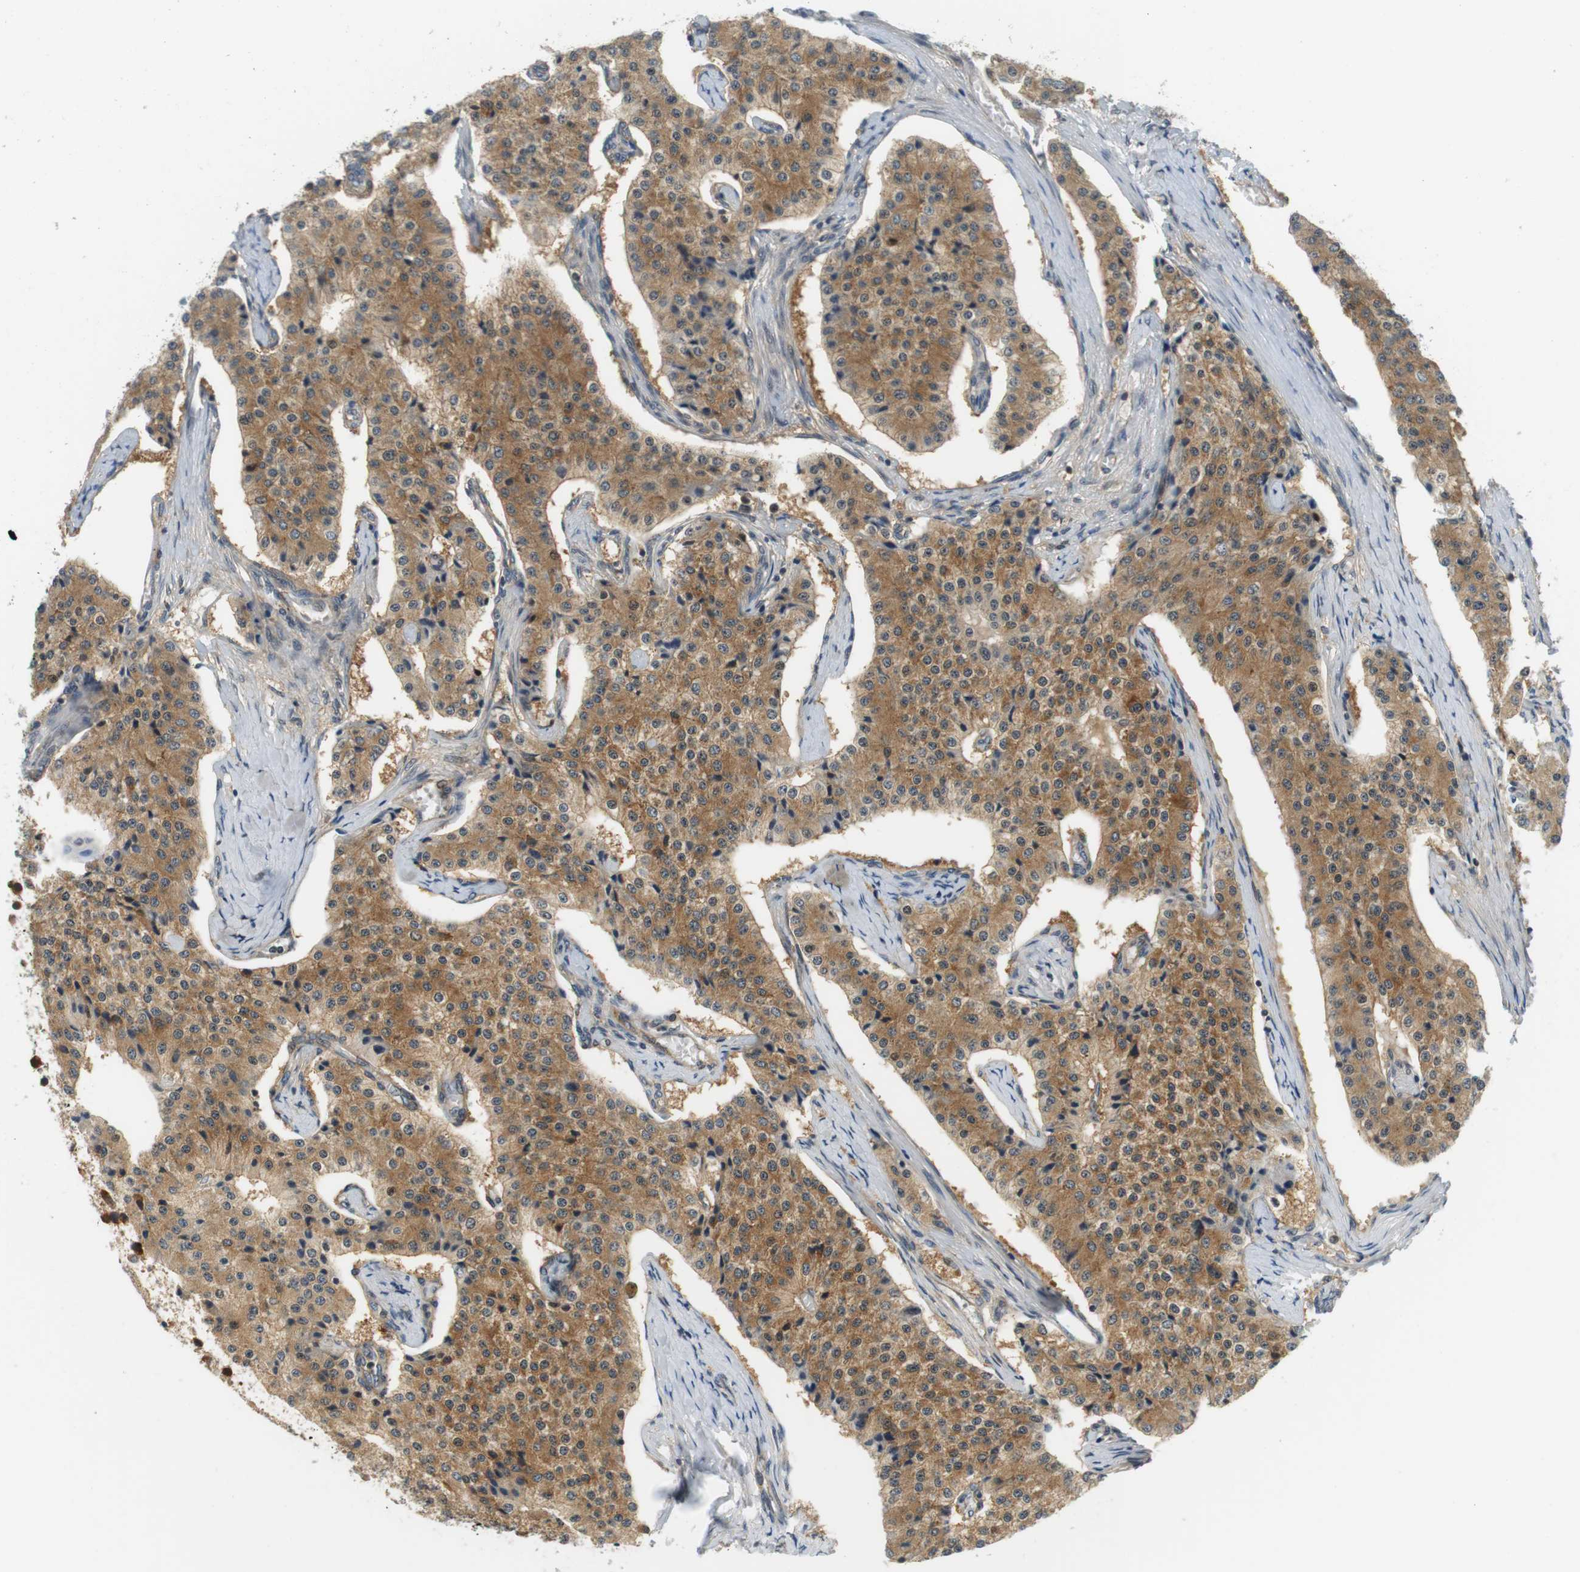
{"staining": {"intensity": "moderate", "quantity": ">75%", "location": "cytoplasmic/membranous"}, "tissue": "carcinoid", "cell_type": "Tumor cells", "image_type": "cancer", "snomed": [{"axis": "morphology", "description": "Carcinoid, malignant, NOS"}, {"axis": "topography", "description": "Colon"}], "caption": "Approximately >75% of tumor cells in human carcinoid exhibit moderate cytoplasmic/membranous protein staining as visualized by brown immunohistochemical staining.", "gene": "SH3GLB1", "patient": {"sex": "female", "age": 52}}